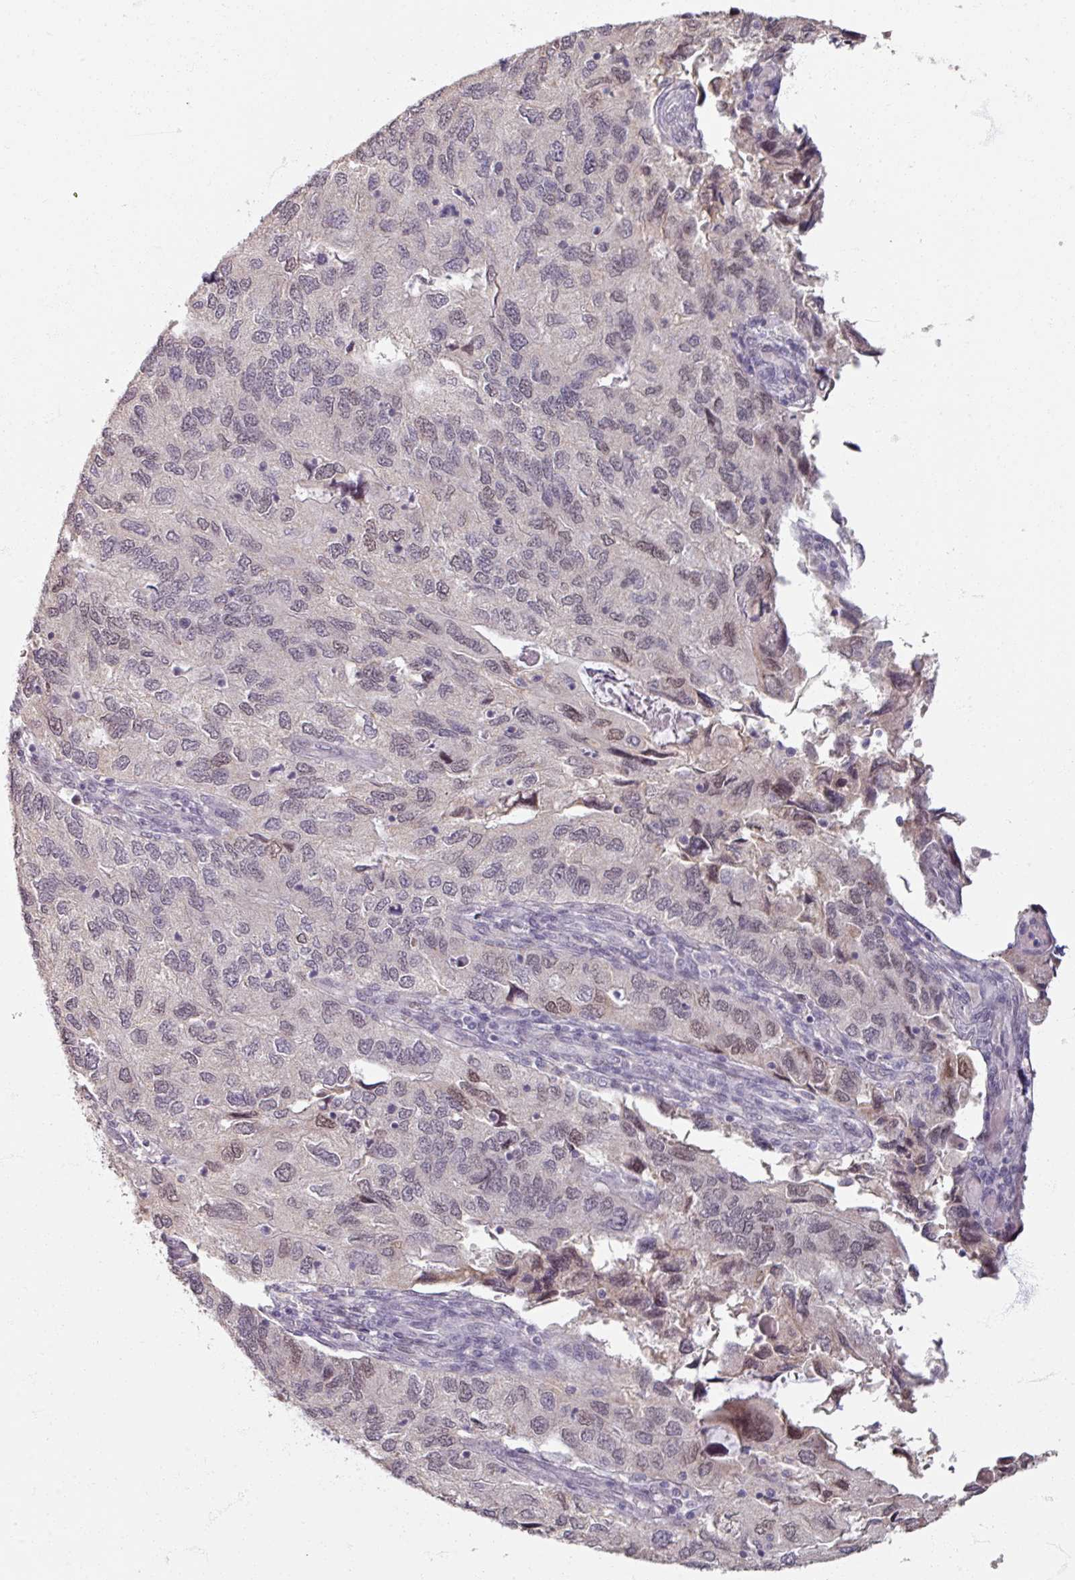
{"staining": {"intensity": "negative", "quantity": "none", "location": "none"}, "tissue": "endometrial cancer", "cell_type": "Tumor cells", "image_type": "cancer", "snomed": [{"axis": "morphology", "description": "Carcinoma, NOS"}, {"axis": "topography", "description": "Uterus"}], "caption": "IHC photomicrograph of human endometrial cancer stained for a protein (brown), which demonstrates no expression in tumor cells.", "gene": "SOX11", "patient": {"sex": "female", "age": 76}}